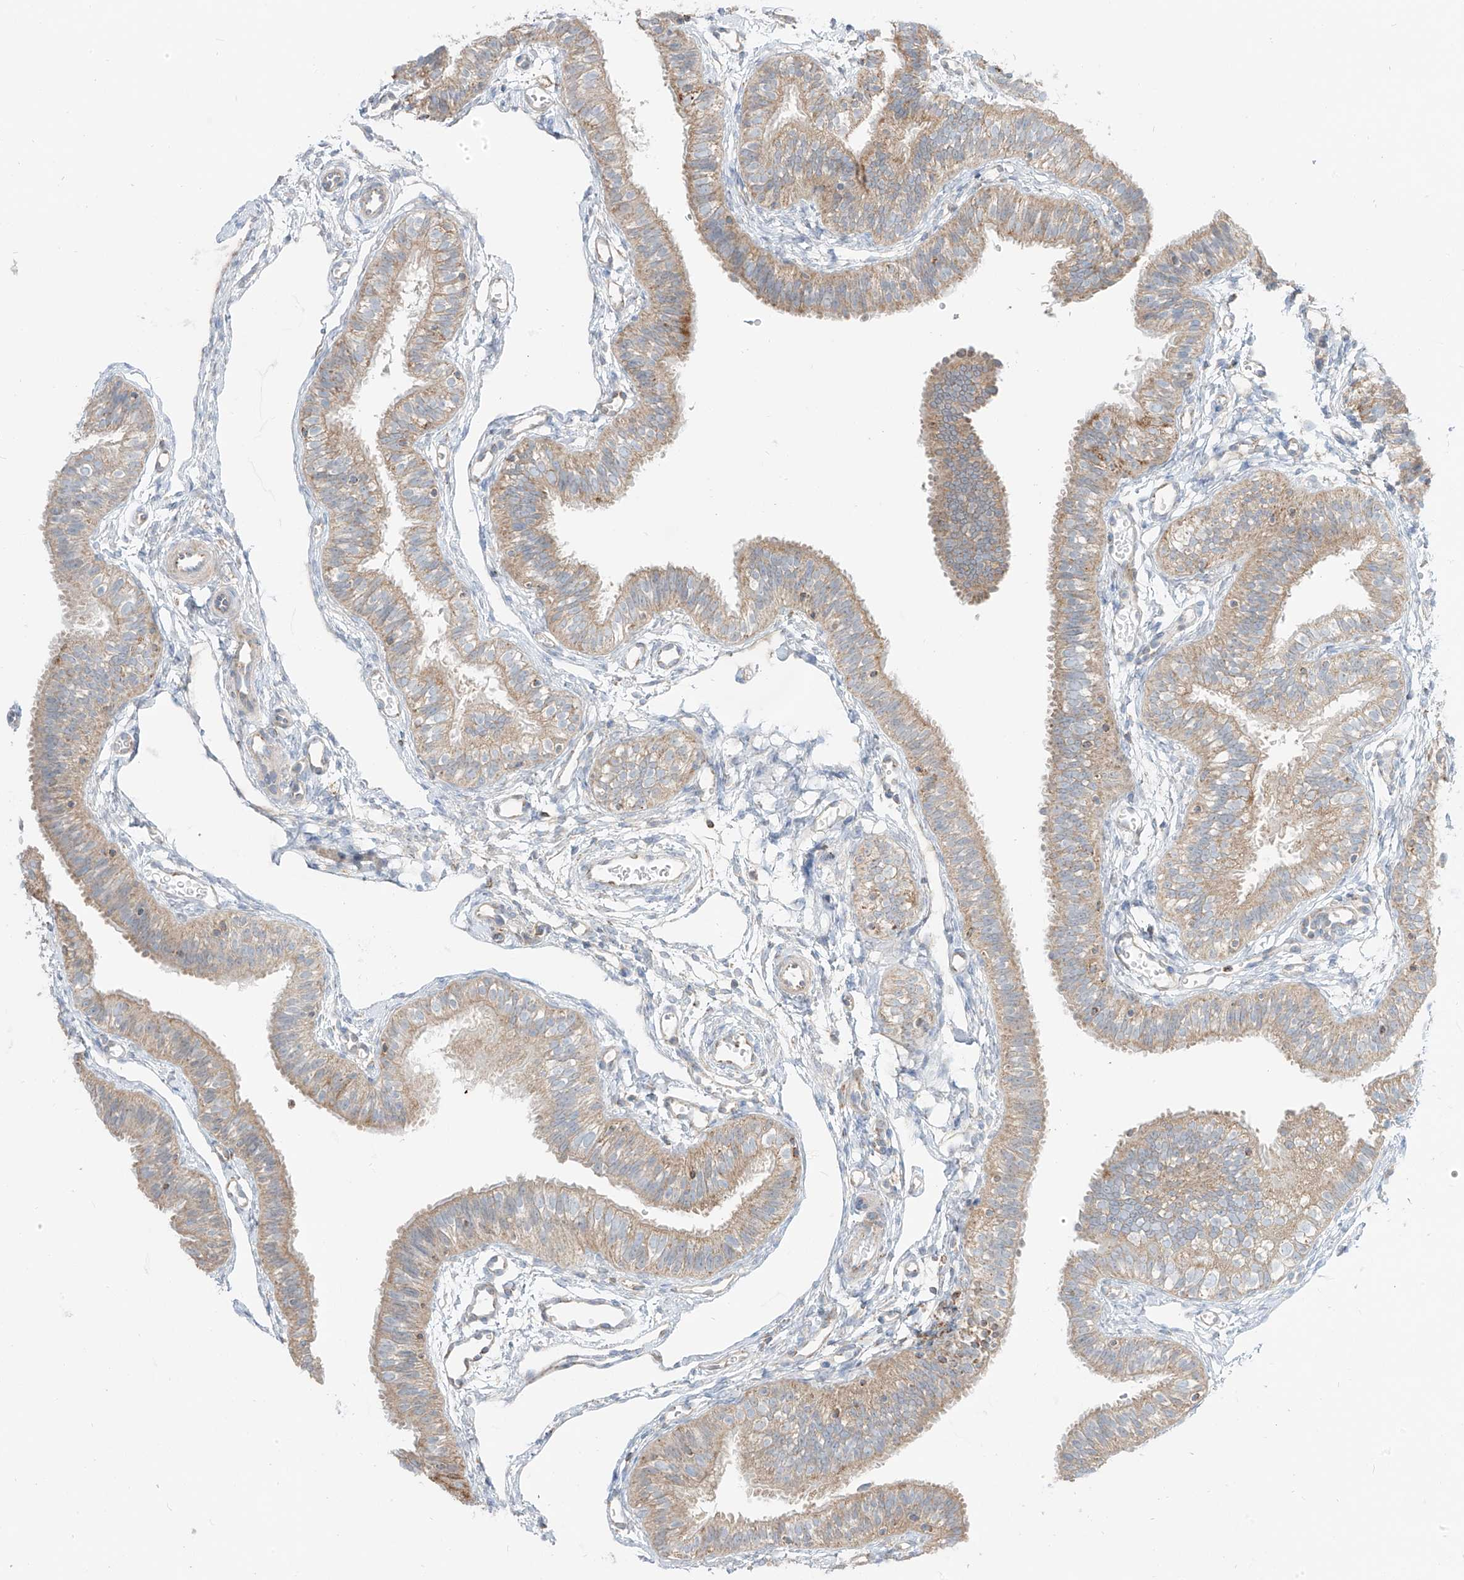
{"staining": {"intensity": "moderate", "quantity": ">75%", "location": "cytoplasmic/membranous"}, "tissue": "fallopian tube", "cell_type": "Glandular cells", "image_type": "normal", "snomed": [{"axis": "morphology", "description": "Normal tissue, NOS"}, {"axis": "topography", "description": "Fallopian tube"}], "caption": "The micrograph demonstrates immunohistochemical staining of benign fallopian tube. There is moderate cytoplasmic/membranous staining is identified in approximately >75% of glandular cells.", "gene": "ETHE1", "patient": {"sex": "female", "age": 35}}